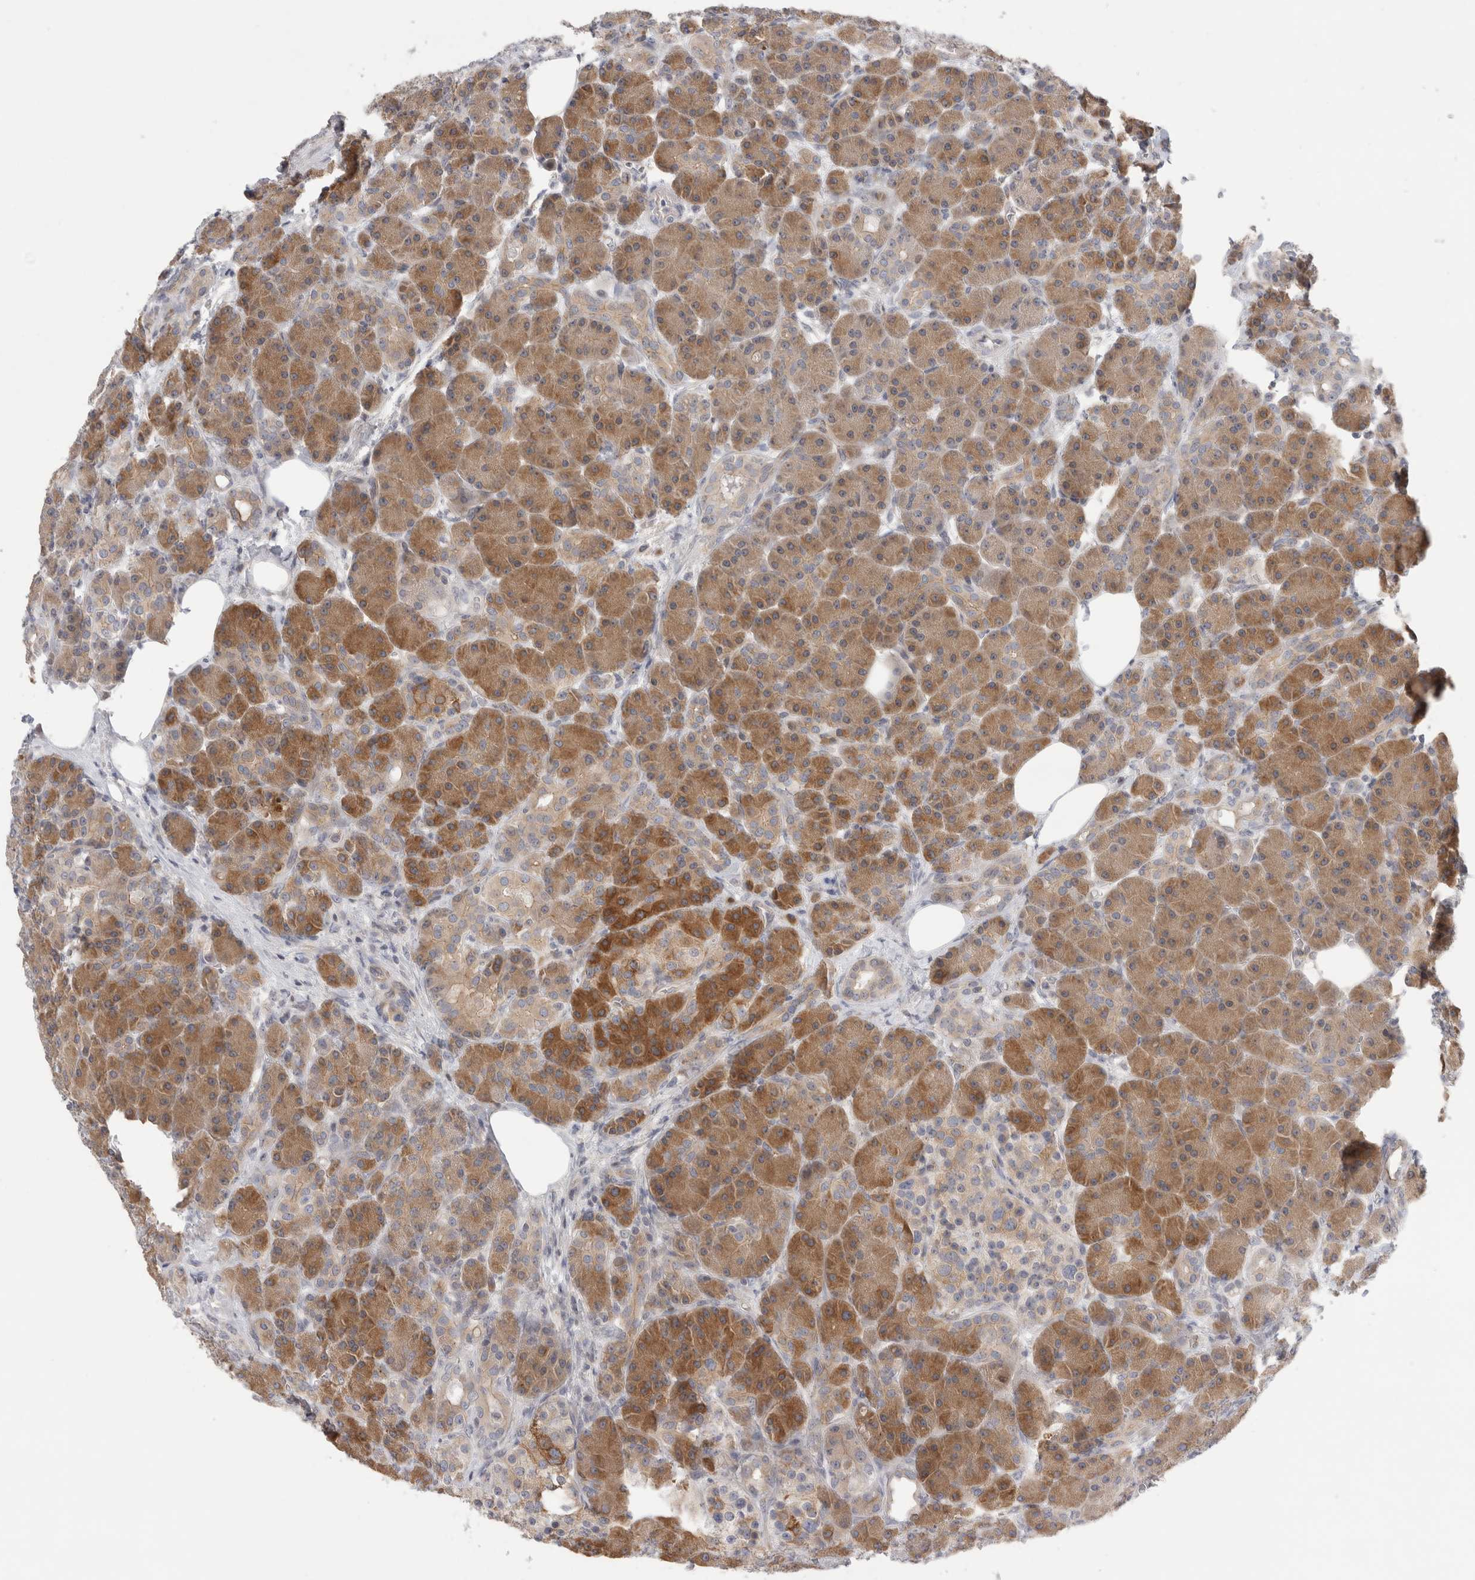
{"staining": {"intensity": "moderate", "quantity": ">75%", "location": "cytoplasmic/membranous"}, "tissue": "pancreas", "cell_type": "Exocrine glandular cells", "image_type": "normal", "snomed": [{"axis": "morphology", "description": "Normal tissue, NOS"}, {"axis": "topography", "description": "Pancreas"}], "caption": "High-magnification brightfield microscopy of benign pancreas stained with DAB (brown) and counterstained with hematoxylin (blue). exocrine glandular cells exhibit moderate cytoplasmic/membranous positivity is present in about>75% of cells. (Stains: DAB (3,3'-diaminobenzidine) in brown, nuclei in blue, Microscopy: brightfield microscopy at high magnification).", "gene": "SYTL5", "patient": {"sex": "male", "age": 63}}